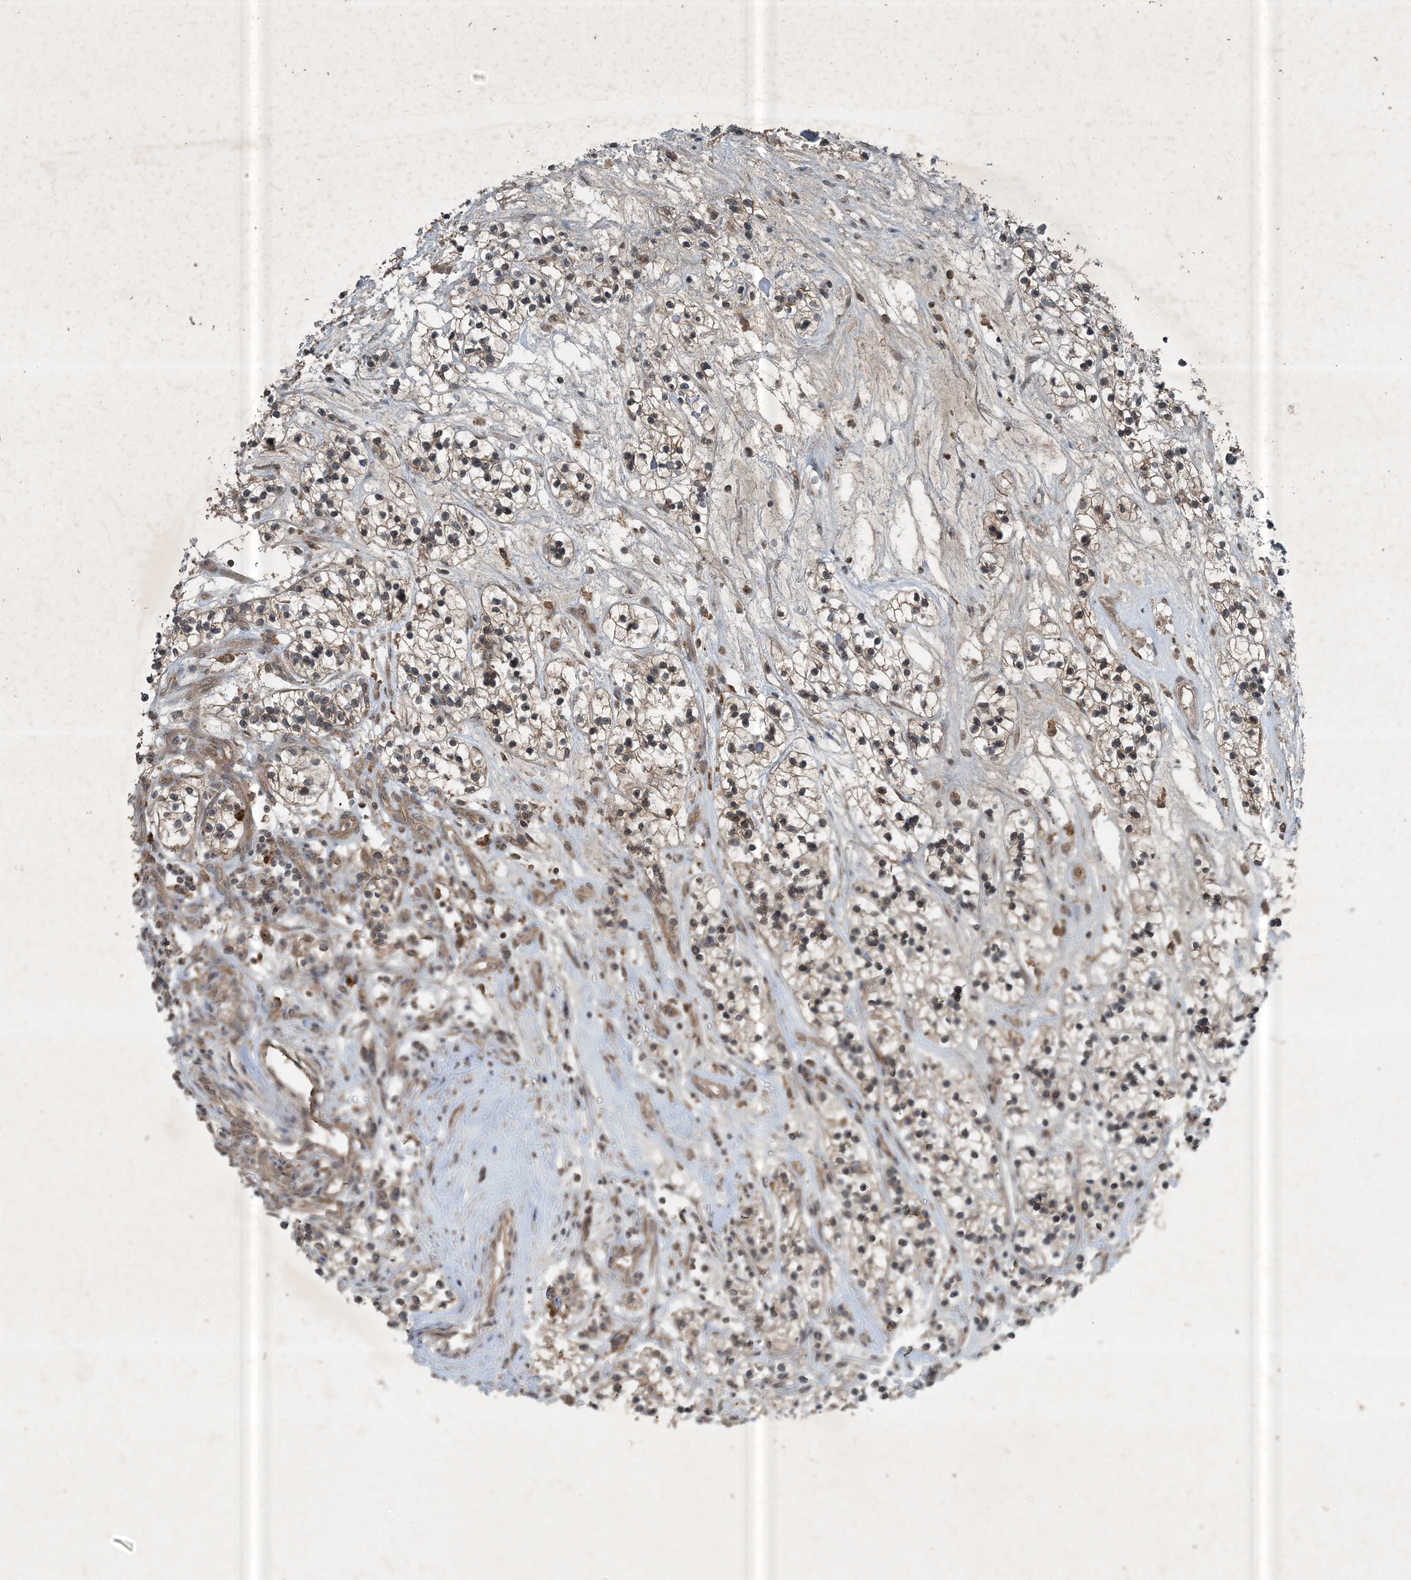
{"staining": {"intensity": "weak", "quantity": "25%-75%", "location": "cytoplasmic/membranous"}, "tissue": "renal cancer", "cell_type": "Tumor cells", "image_type": "cancer", "snomed": [{"axis": "morphology", "description": "Adenocarcinoma, NOS"}, {"axis": "topography", "description": "Kidney"}], "caption": "Weak cytoplasmic/membranous protein staining is present in about 25%-75% of tumor cells in renal cancer (adenocarcinoma).", "gene": "MDN1", "patient": {"sex": "female", "age": 57}}